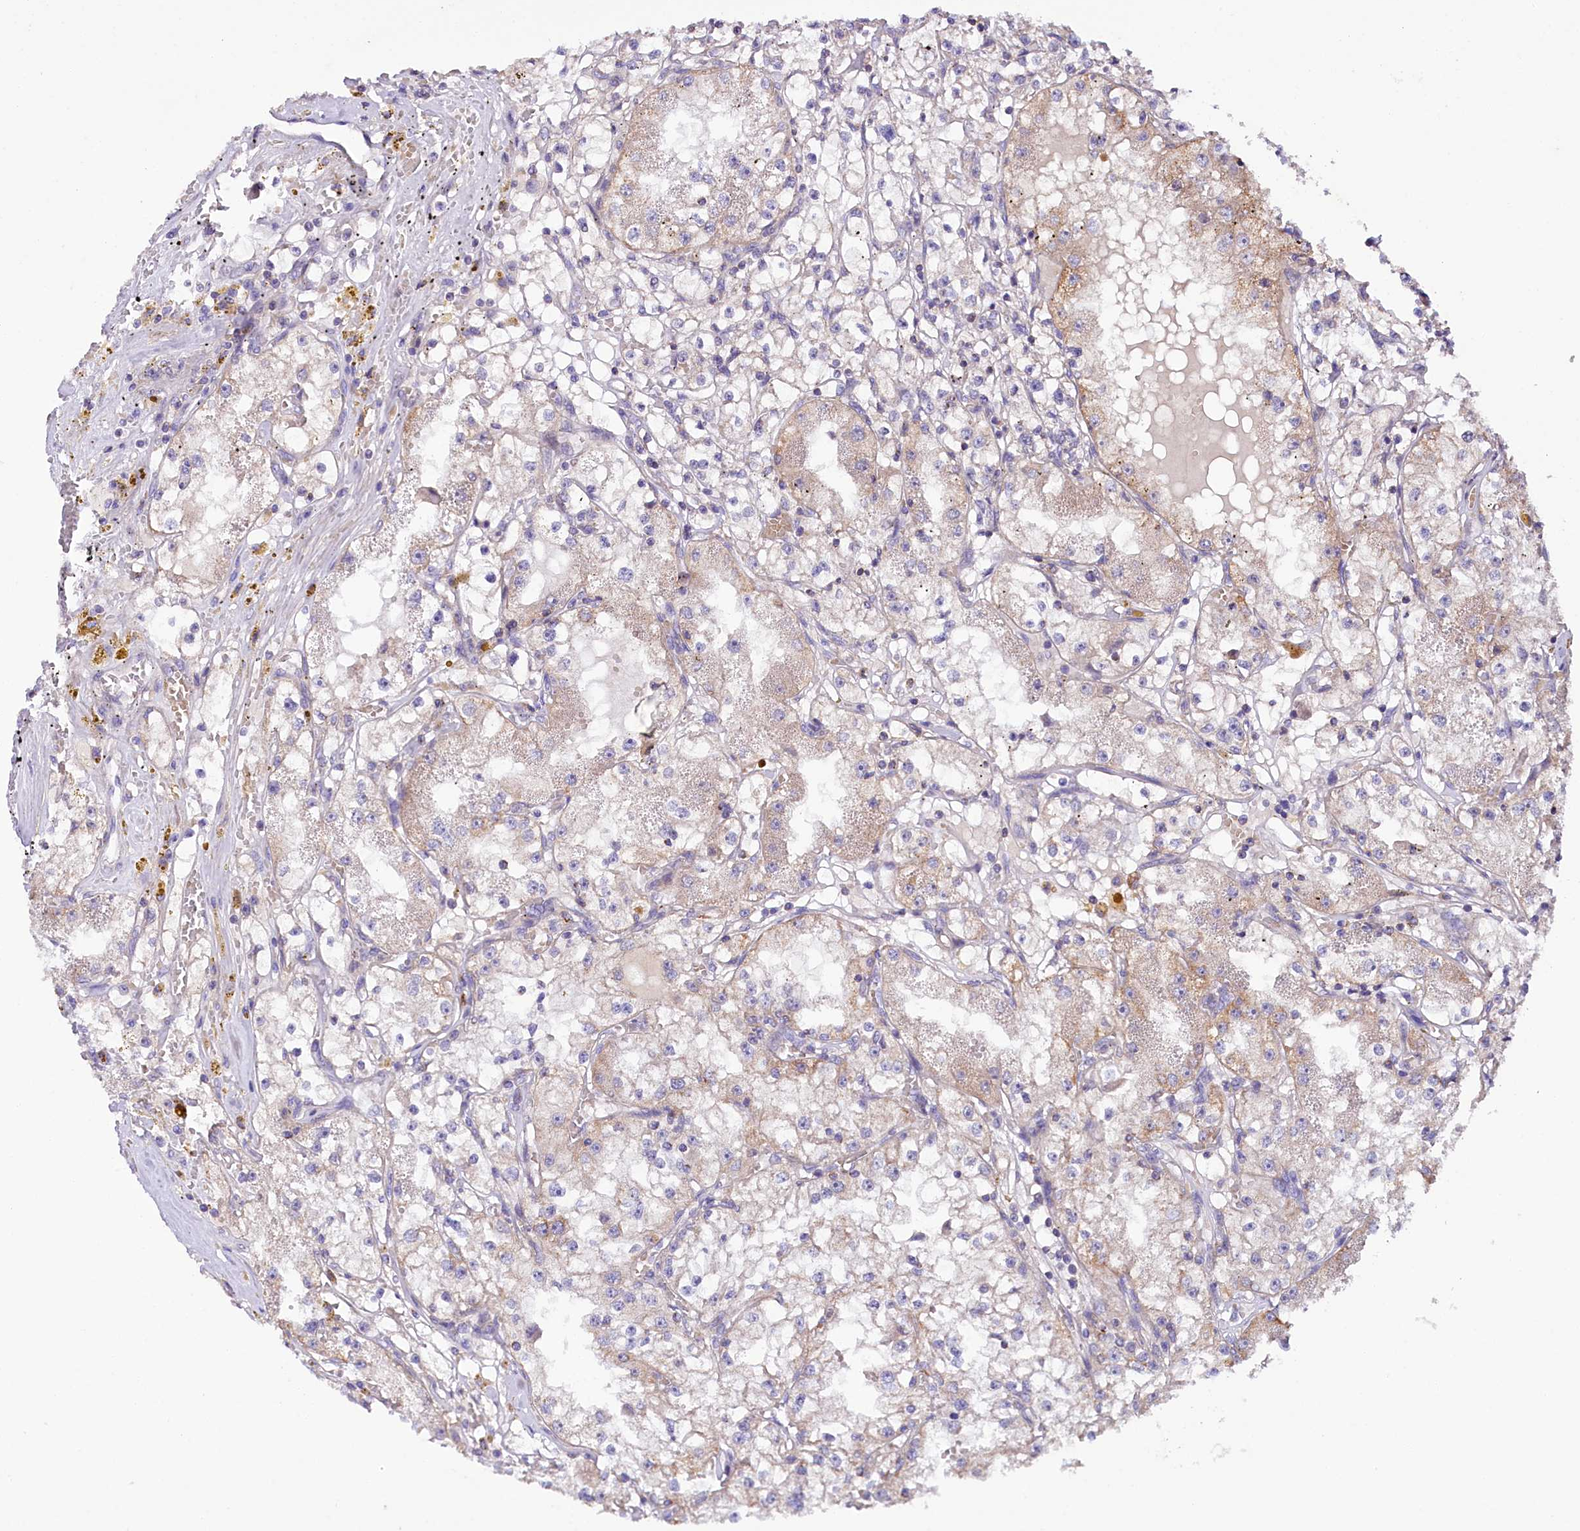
{"staining": {"intensity": "negative", "quantity": "none", "location": "none"}, "tissue": "renal cancer", "cell_type": "Tumor cells", "image_type": "cancer", "snomed": [{"axis": "morphology", "description": "Adenocarcinoma, NOS"}, {"axis": "topography", "description": "Kidney"}], "caption": "Renal cancer (adenocarcinoma) was stained to show a protein in brown. There is no significant expression in tumor cells.", "gene": "ZNF45", "patient": {"sex": "male", "age": 56}}